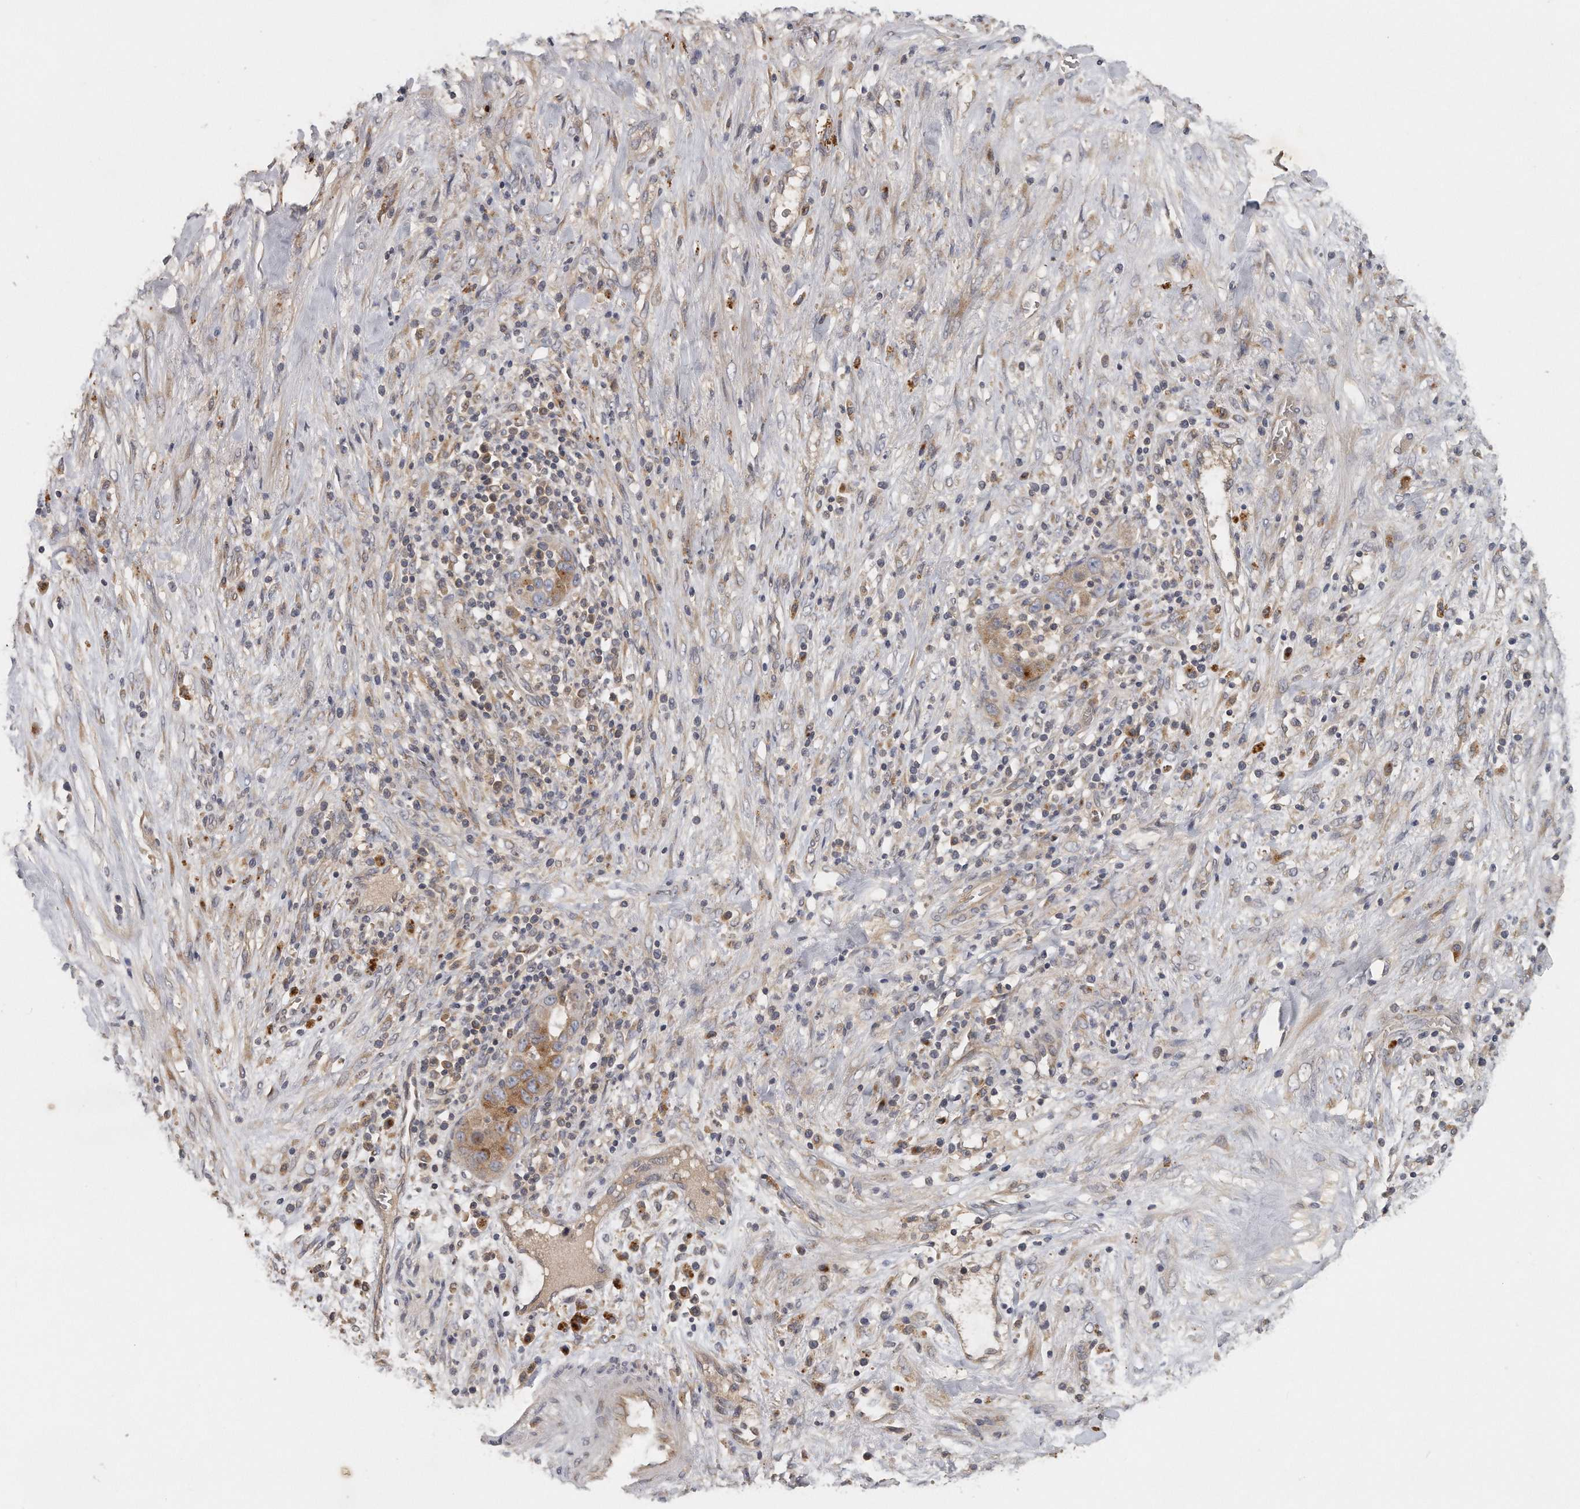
{"staining": {"intensity": "moderate", "quantity": ">75%", "location": "cytoplasmic/membranous"}, "tissue": "liver cancer", "cell_type": "Tumor cells", "image_type": "cancer", "snomed": [{"axis": "morphology", "description": "Cholangiocarcinoma"}, {"axis": "topography", "description": "Liver"}], "caption": "IHC staining of cholangiocarcinoma (liver), which shows medium levels of moderate cytoplasmic/membranous positivity in about >75% of tumor cells indicating moderate cytoplasmic/membranous protein positivity. The staining was performed using DAB (brown) for protein detection and nuclei were counterstained in hematoxylin (blue).", "gene": "TRAPPC14", "patient": {"sex": "female", "age": 52}}